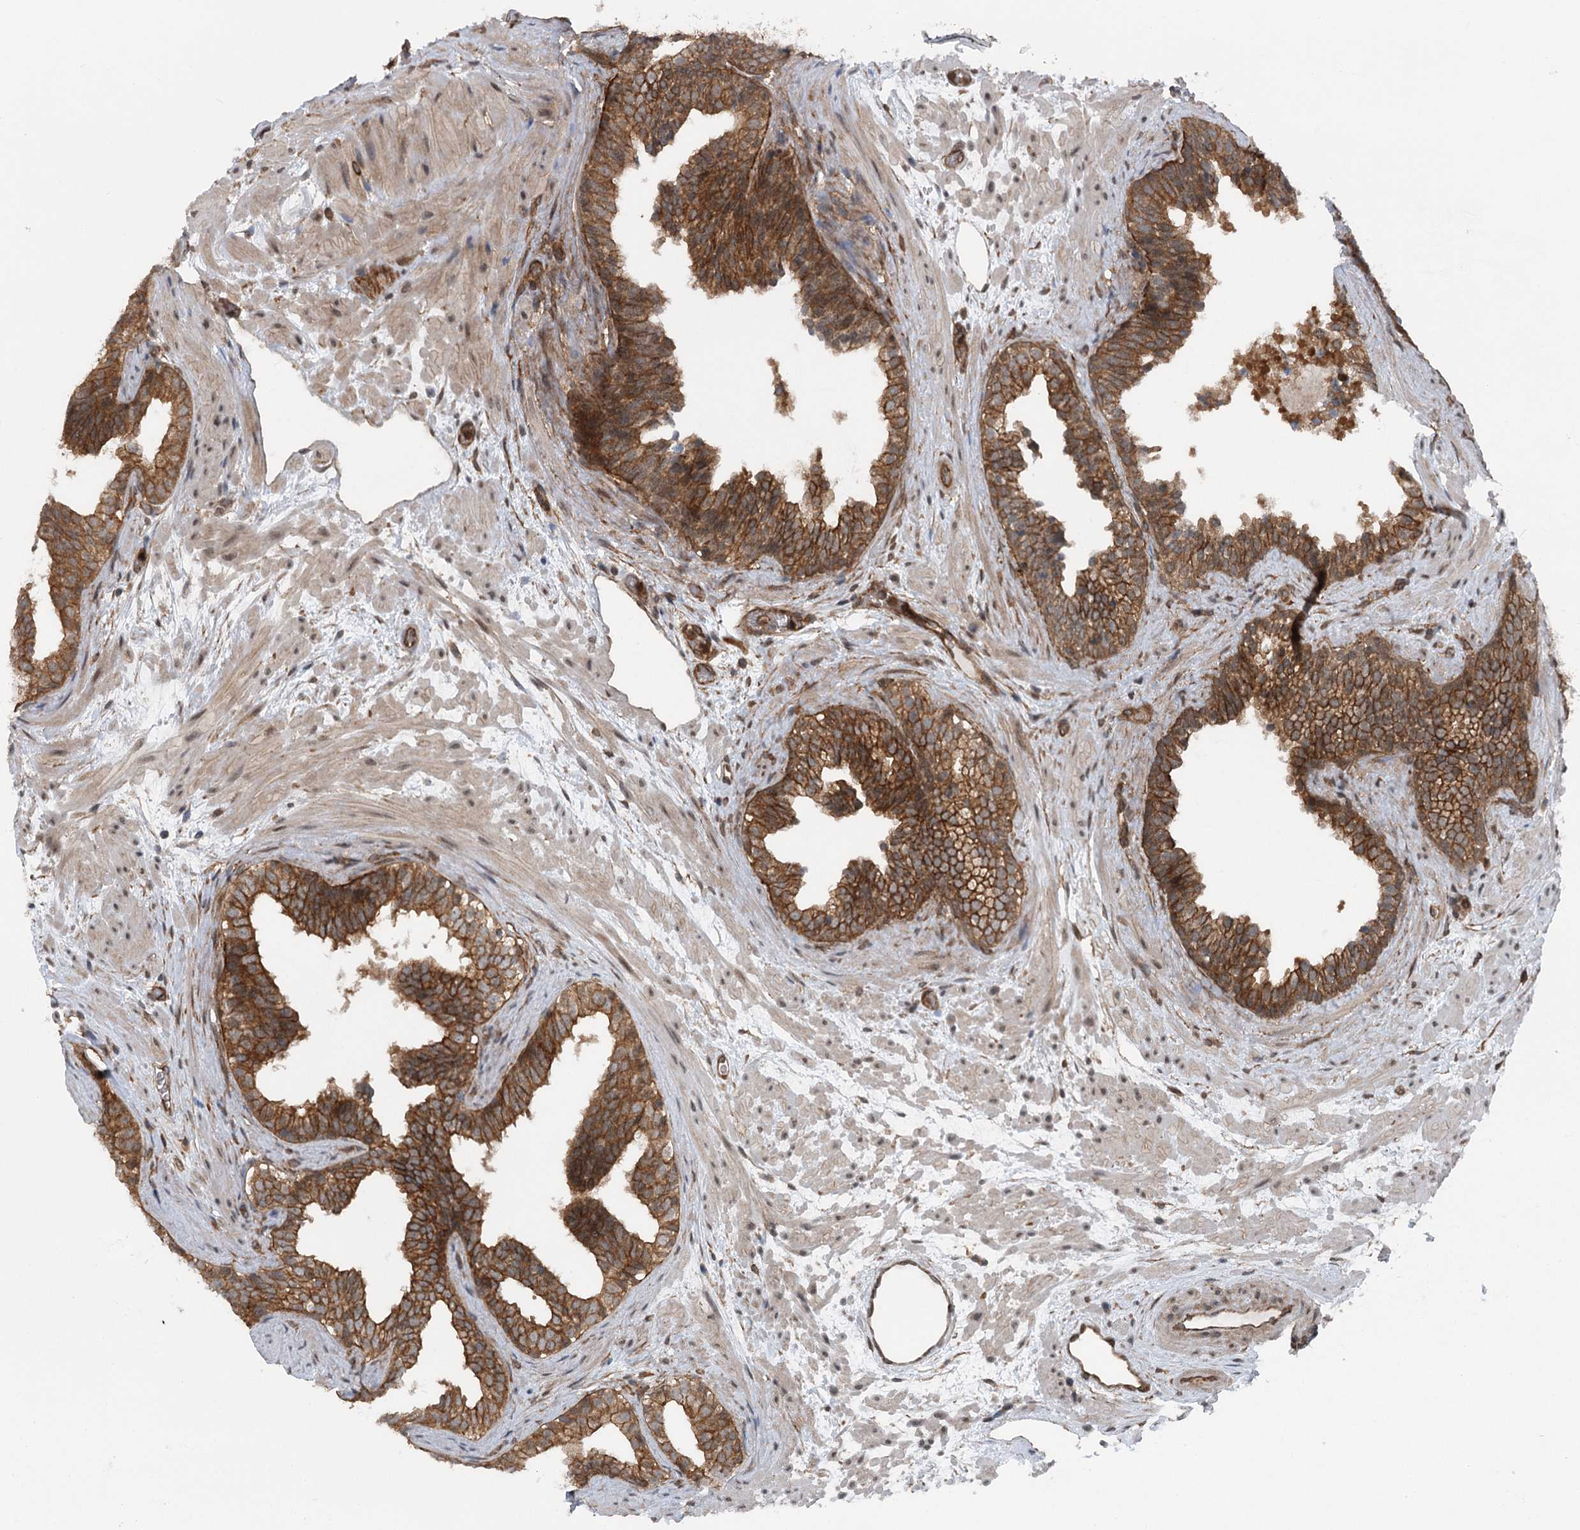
{"staining": {"intensity": "strong", "quantity": ">75%", "location": "cytoplasmic/membranous"}, "tissue": "prostate cancer", "cell_type": "Tumor cells", "image_type": "cancer", "snomed": [{"axis": "morphology", "description": "Adenocarcinoma, High grade"}, {"axis": "topography", "description": "Prostate"}], "caption": "Immunohistochemical staining of human prostate adenocarcinoma (high-grade) displays high levels of strong cytoplasmic/membranous positivity in approximately >75% of tumor cells. Nuclei are stained in blue.", "gene": "IQSEC1", "patient": {"sex": "male", "age": 59}}